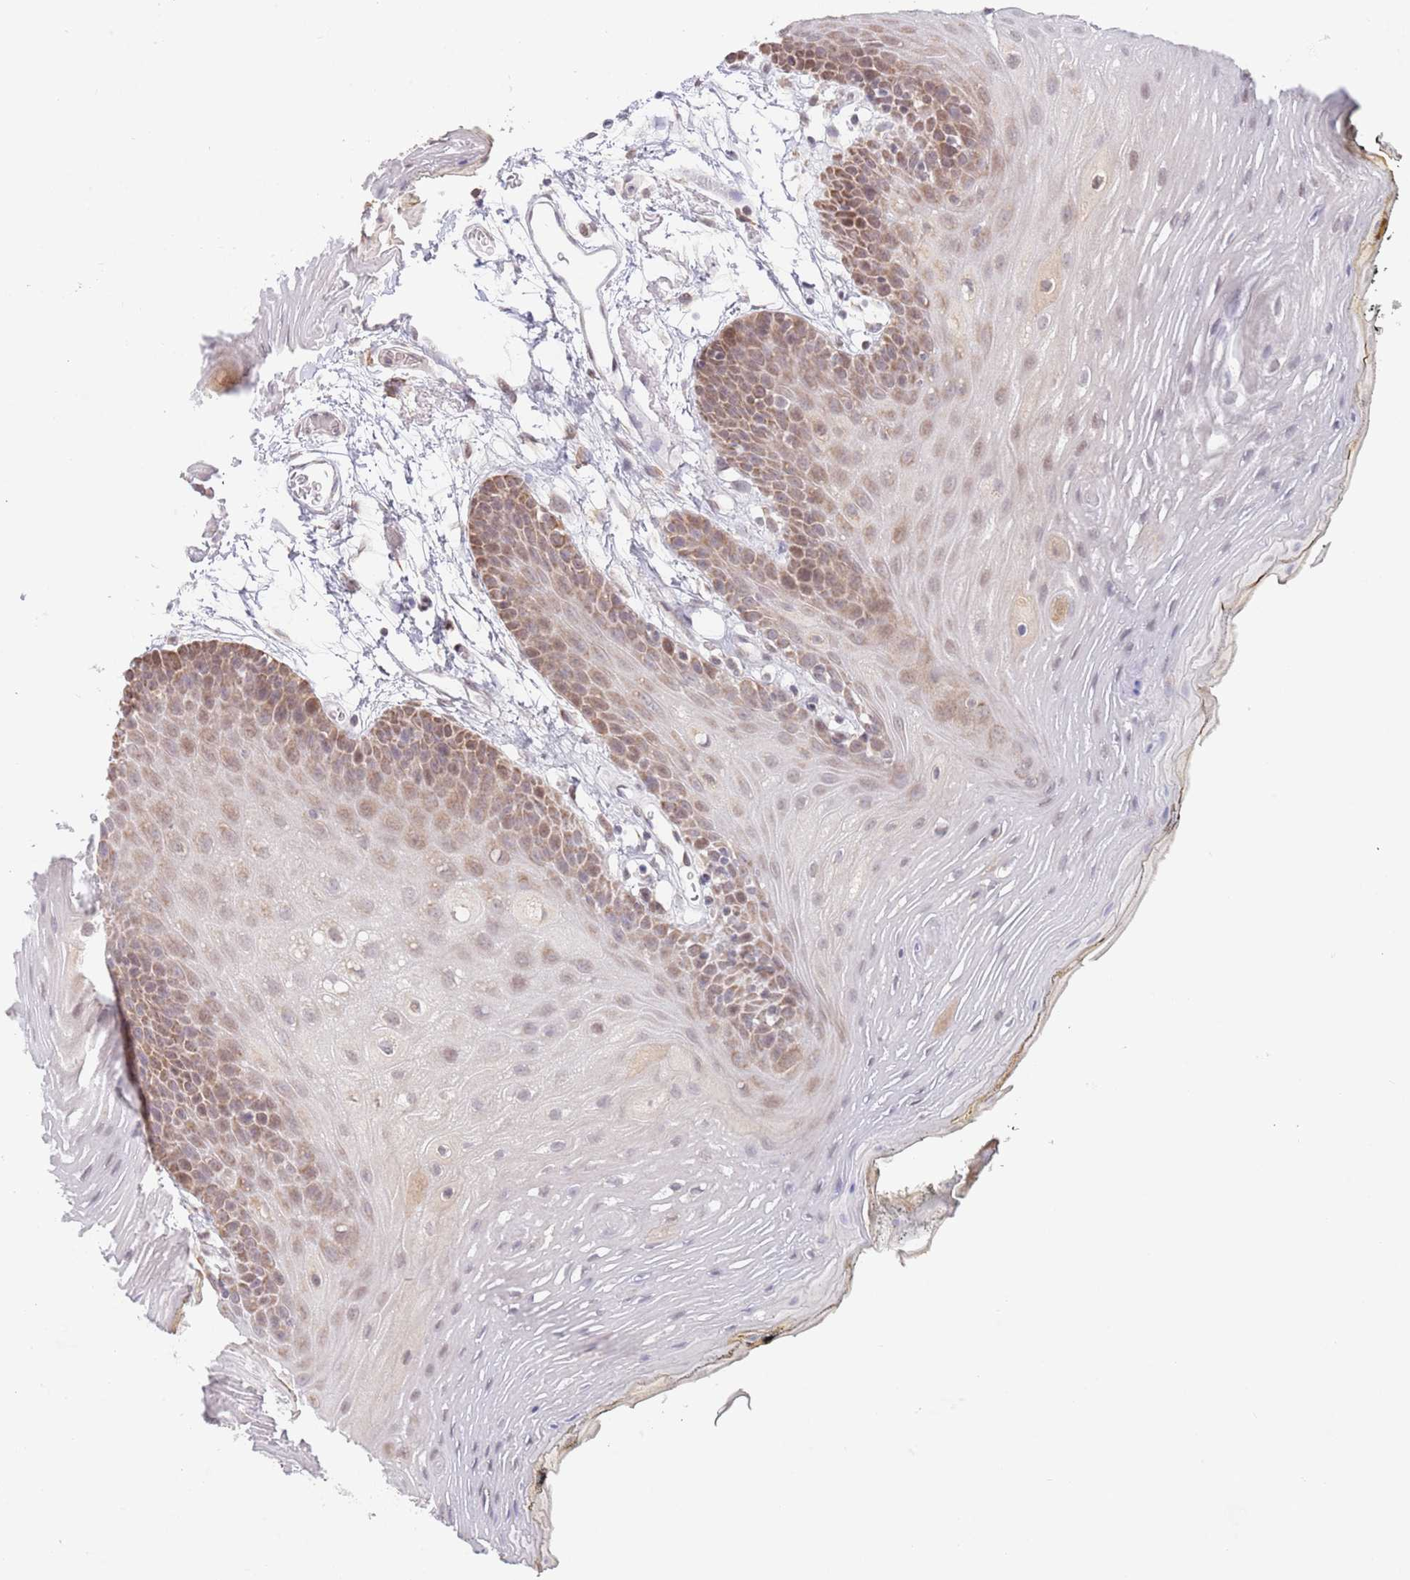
{"staining": {"intensity": "moderate", "quantity": ">75%", "location": "nuclear"}, "tissue": "oral mucosa", "cell_type": "Squamous epithelial cells", "image_type": "normal", "snomed": [{"axis": "morphology", "description": "Normal tissue, NOS"}, {"axis": "topography", "description": "Oral tissue"}, {"axis": "topography", "description": "Tounge, NOS"}], "caption": "This image displays immunohistochemistry staining of benign oral mucosa, with medium moderate nuclear staining in about >75% of squamous epithelial cells.", "gene": "TIMM13", "patient": {"sex": "female", "age": 81}}